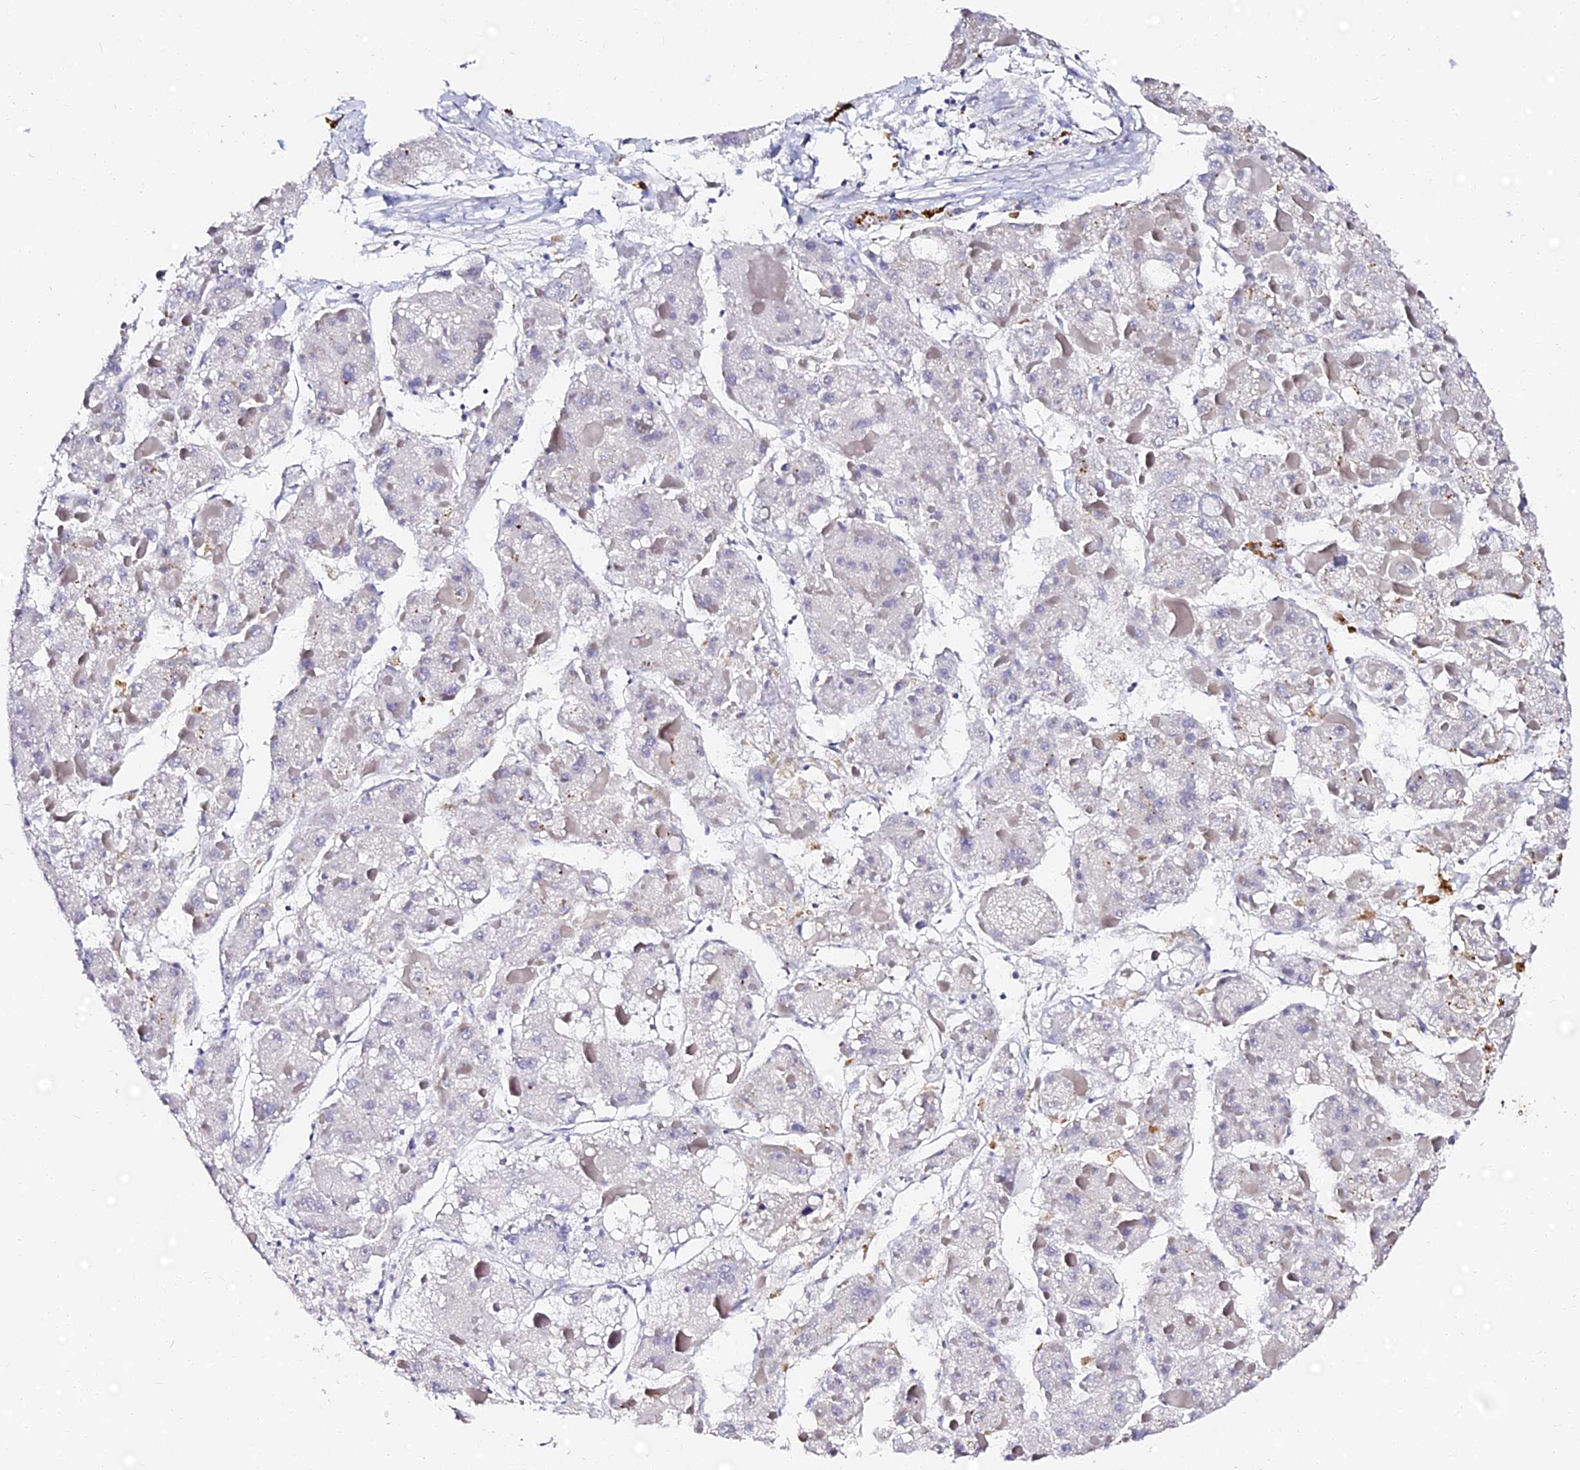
{"staining": {"intensity": "negative", "quantity": "none", "location": "none"}, "tissue": "liver cancer", "cell_type": "Tumor cells", "image_type": "cancer", "snomed": [{"axis": "morphology", "description": "Carcinoma, Hepatocellular, NOS"}, {"axis": "topography", "description": "Liver"}], "caption": "DAB (3,3'-diaminobenzidine) immunohistochemical staining of liver cancer shows no significant positivity in tumor cells.", "gene": "VPS33B", "patient": {"sex": "female", "age": 73}}